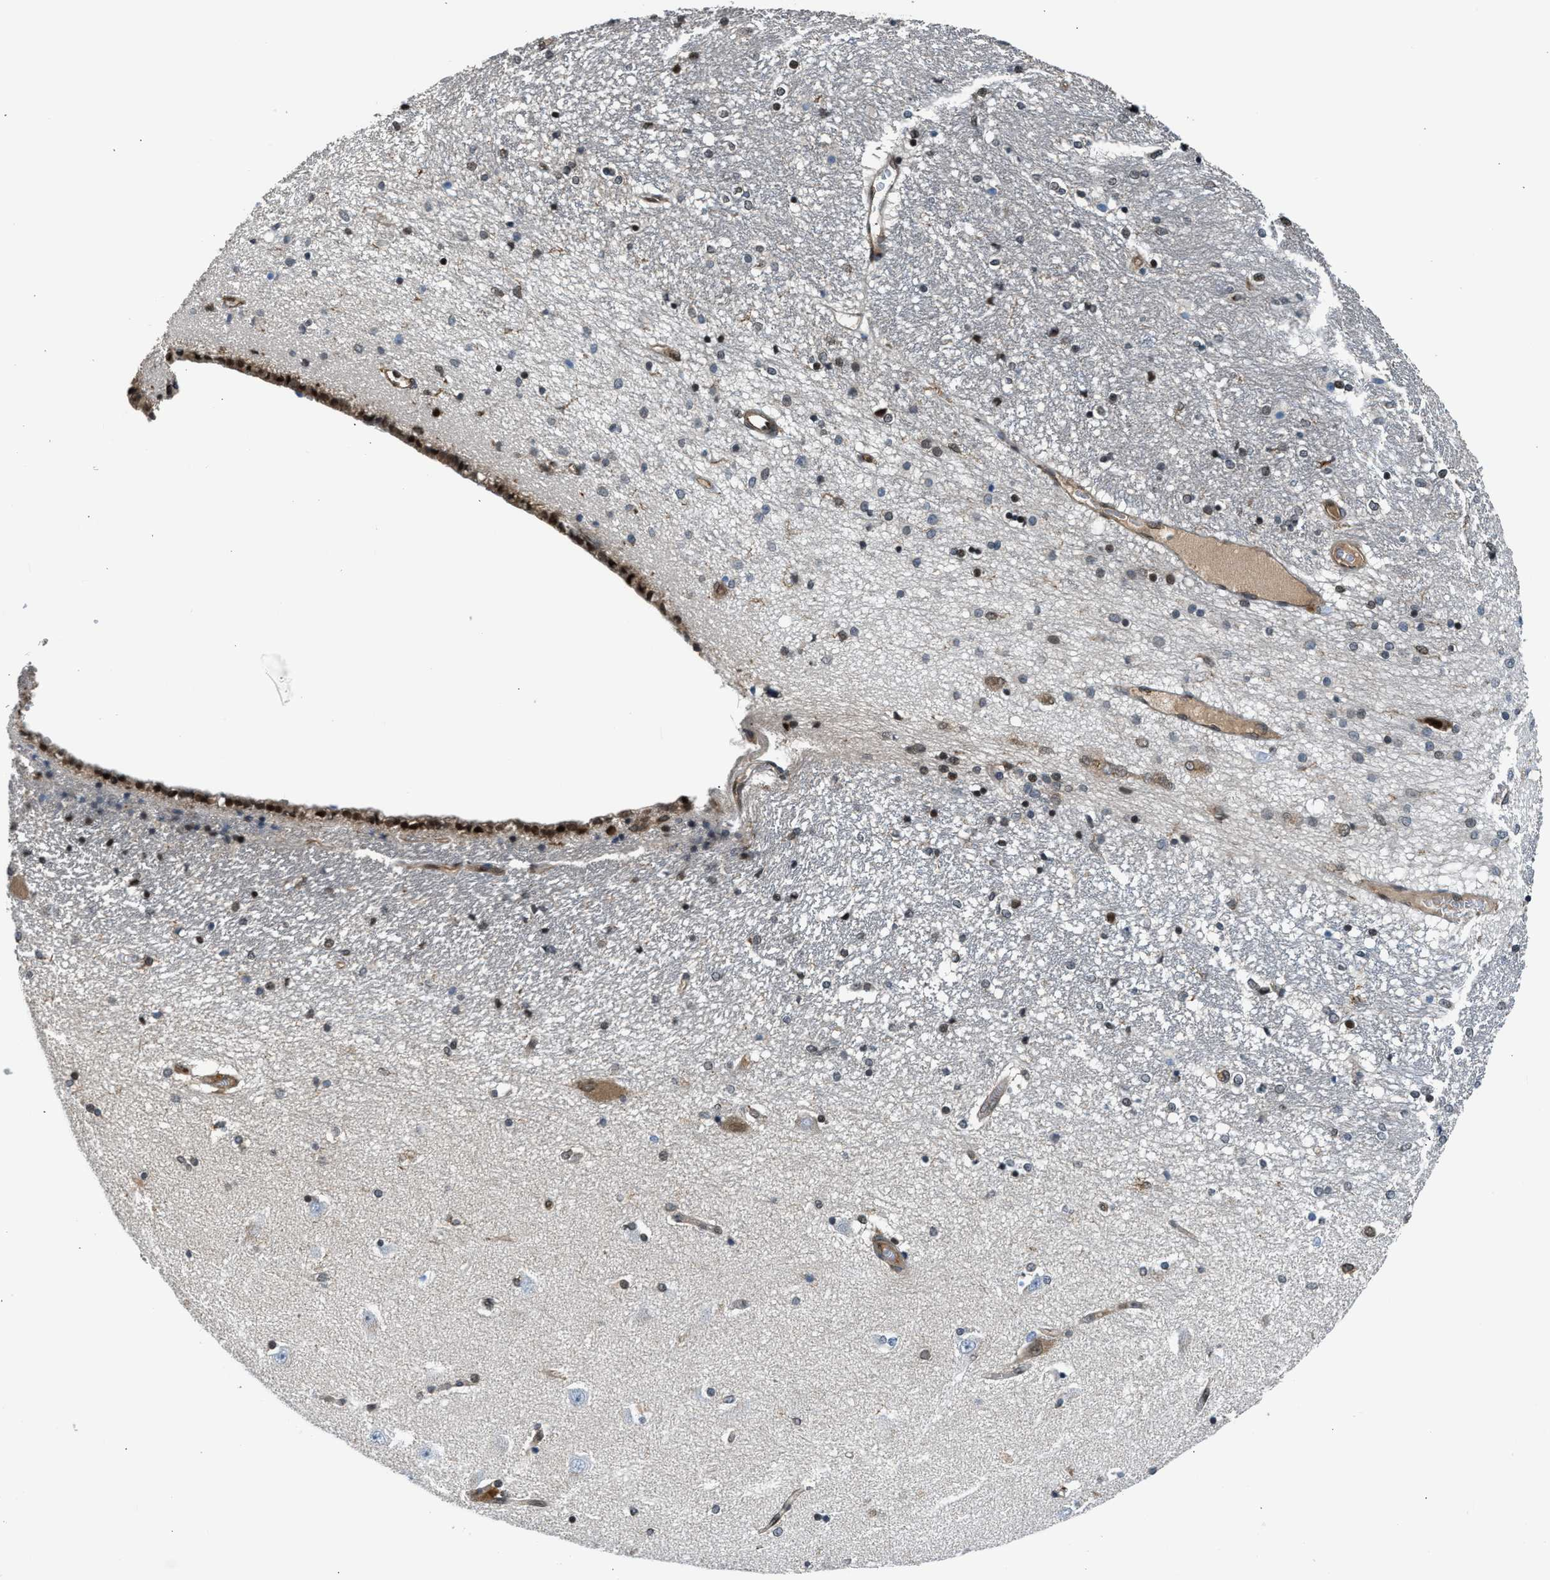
{"staining": {"intensity": "moderate", "quantity": "<25%", "location": "nuclear"}, "tissue": "hippocampus", "cell_type": "Glial cells", "image_type": "normal", "snomed": [{"axis": "morphology", "description": "Normal tissue, NOS"}, {"axis": "topography", "description": "Hippocampus"}], "caption": "Moderate nuclear expression is present in approximately <25% of glial cells in normal hippocampus.", "gene": "RETREG3", "patient": {"sex": "female", "age": 54}}